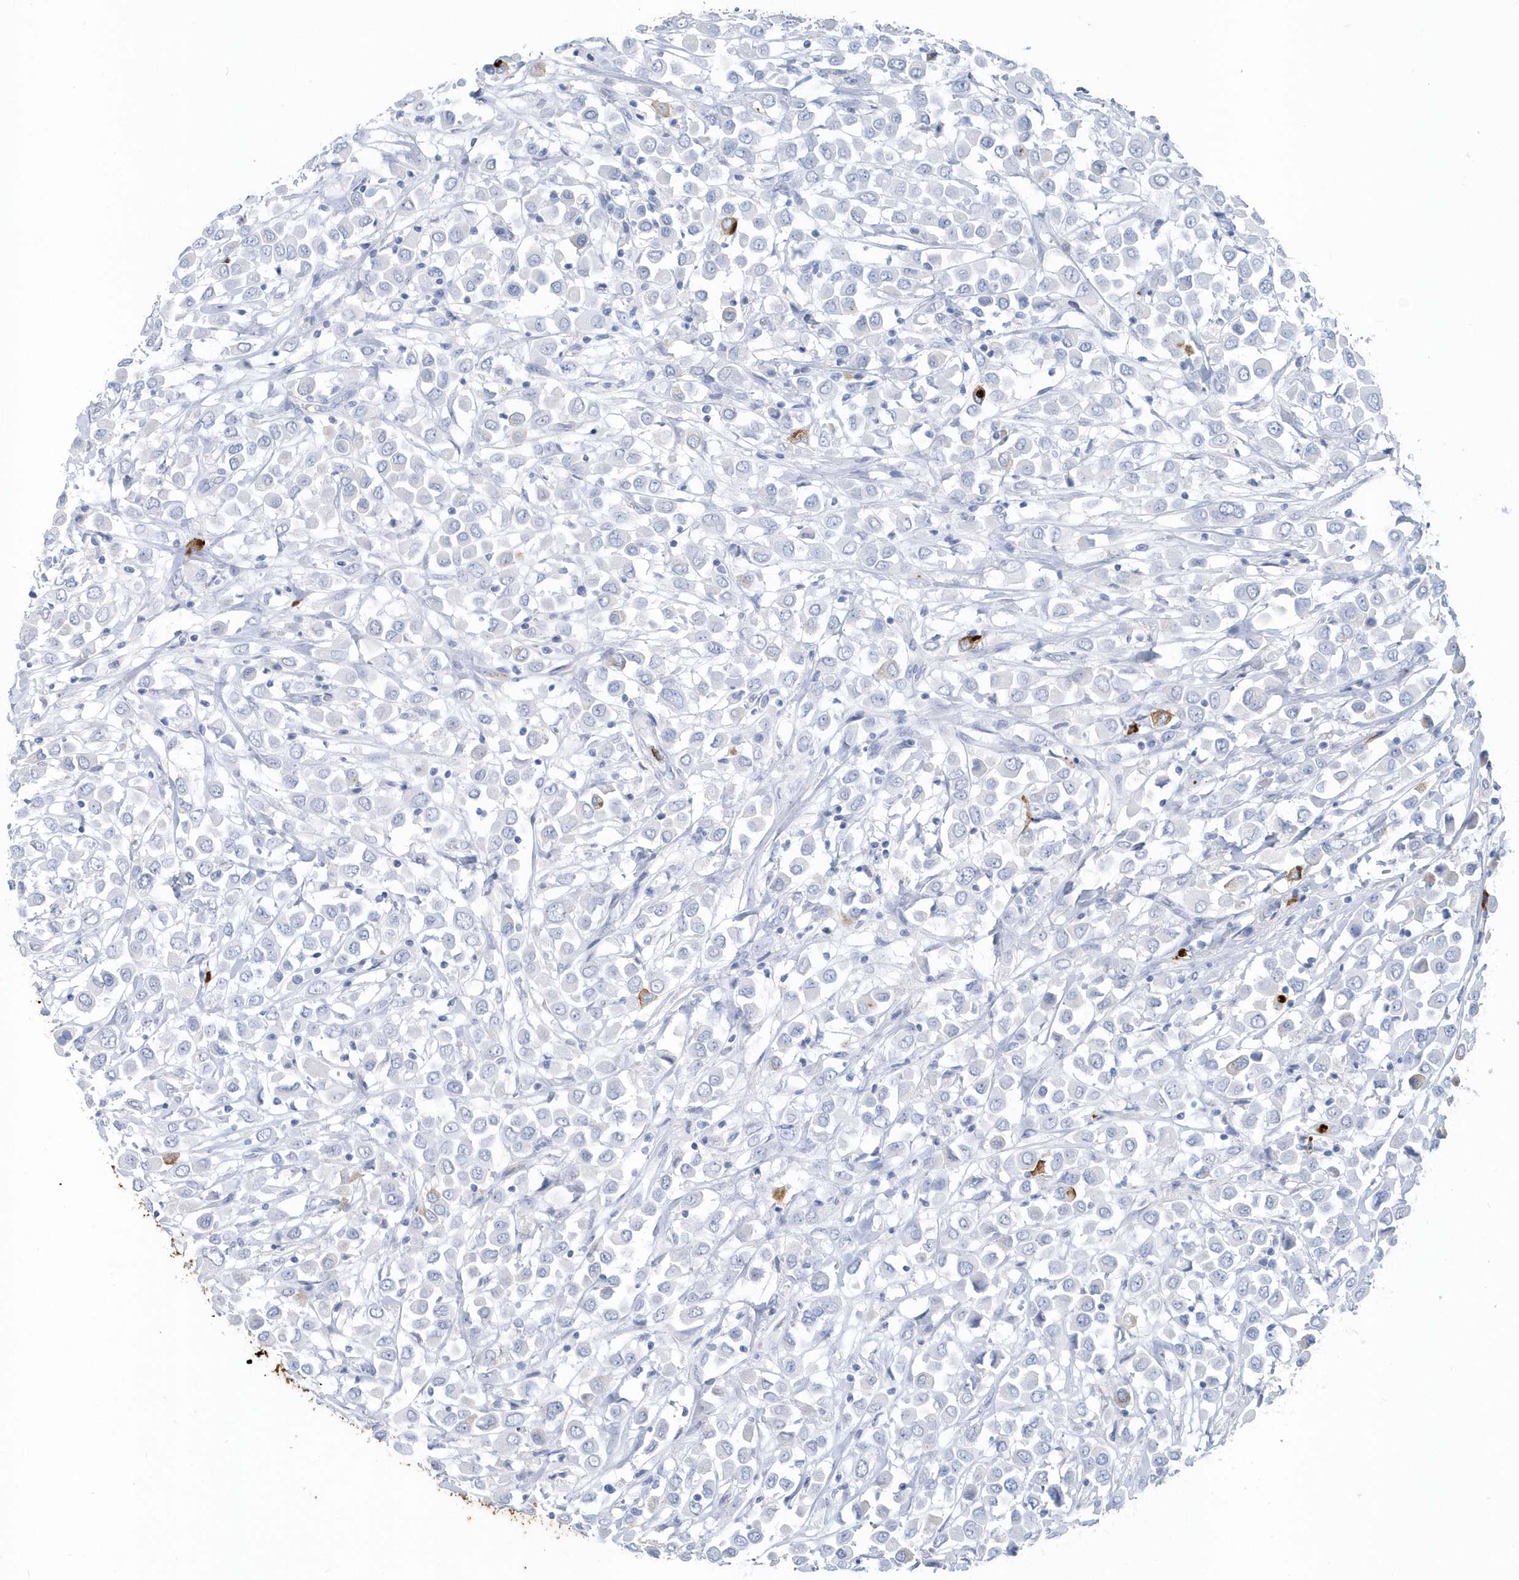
{"staining": {"intensity": "negative", "quantity": "none", "location": "none"}, "tissue": "breast cancer", "cell_type": "Tumor cells", "image_type": "cancer", "snomed": [{"axis": "morphology", "description": "Duct carcinoma"}, {"axis": "topography", "description": "Breast"}], "caption": "The photomicrograph reveals no staining of tumor cells in breast infiltrating ductal carcinoma.", "gene": "JCHAIN", "patient": {"sex": "female", "age": 61}}